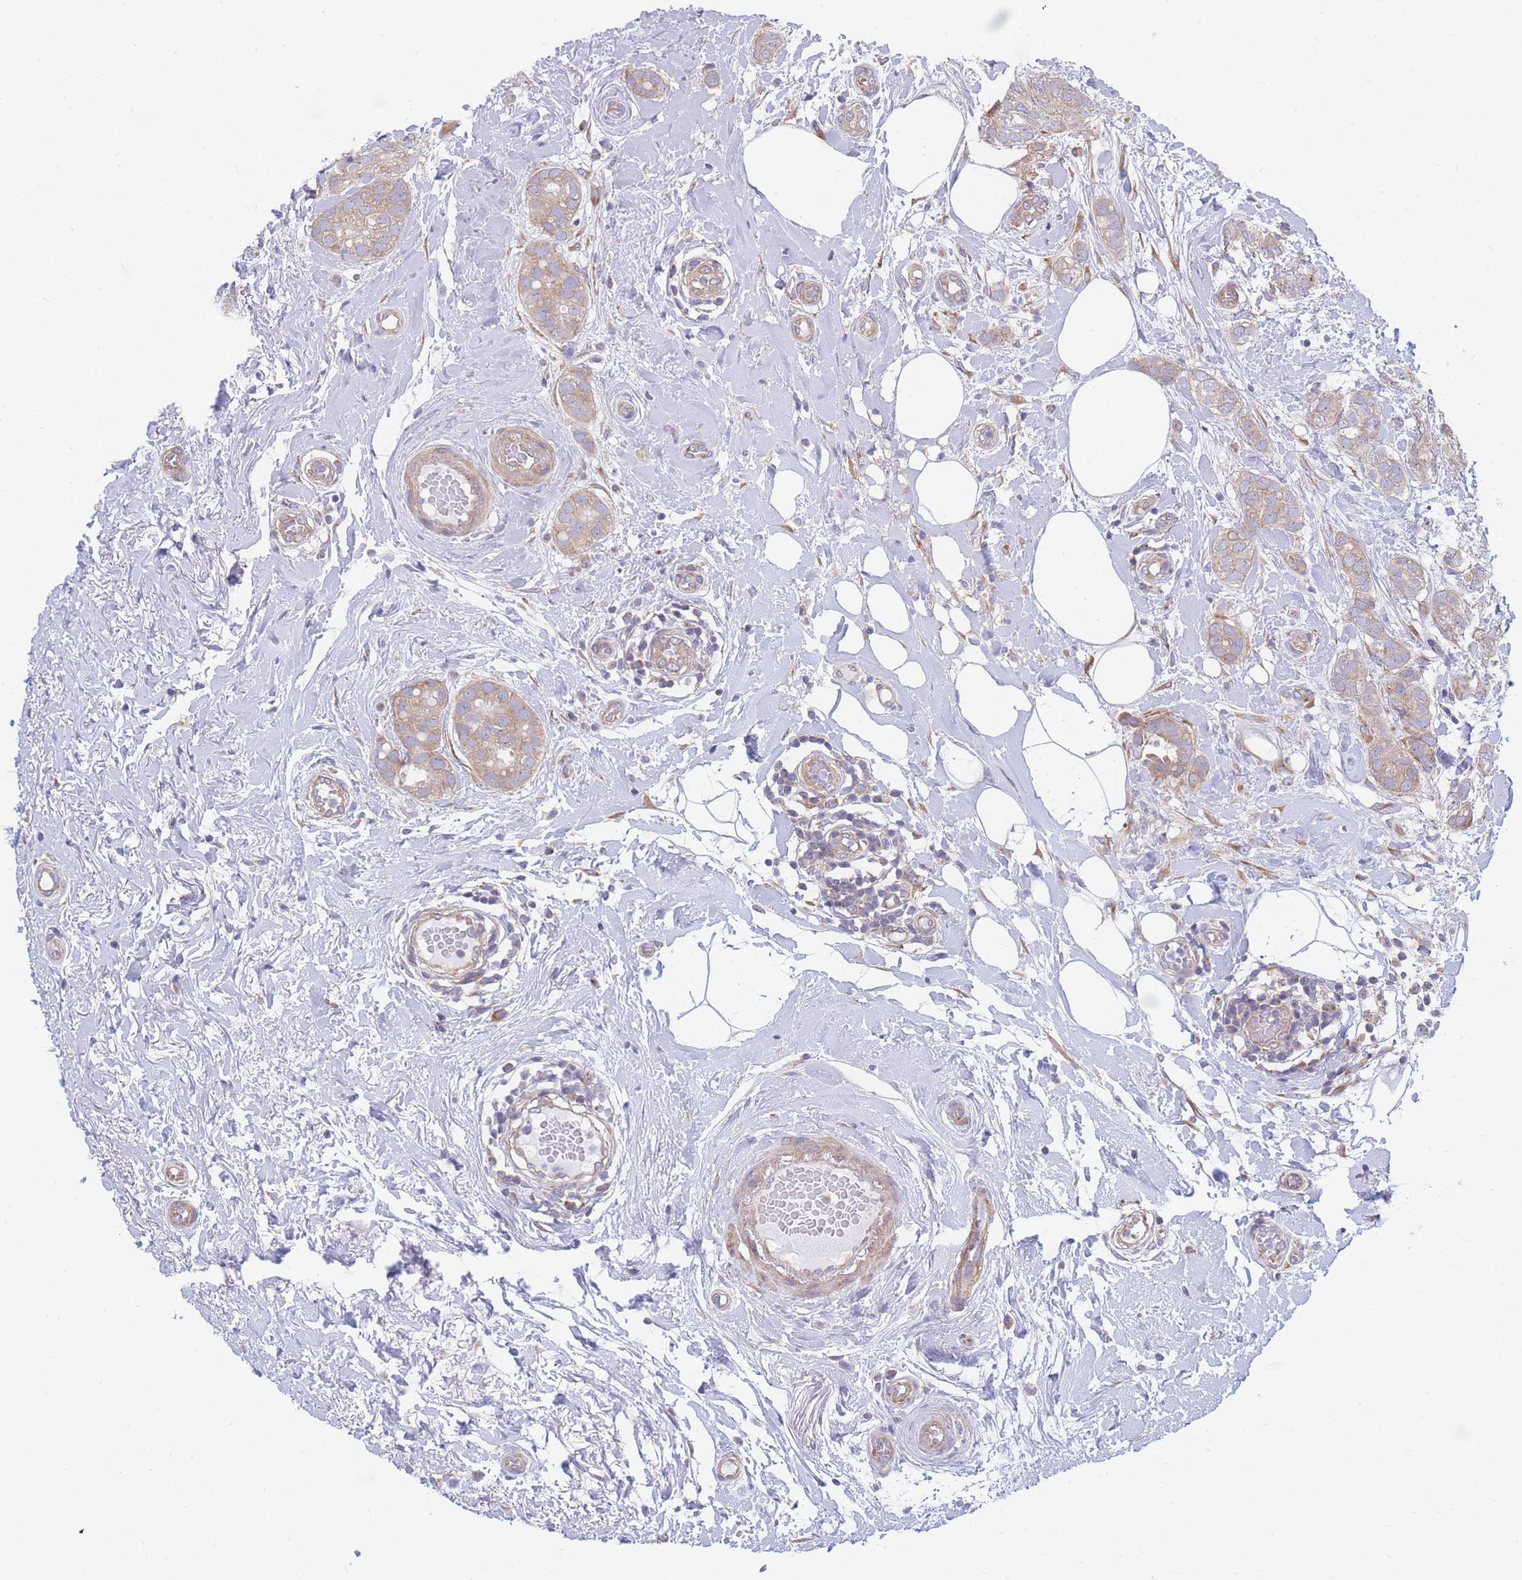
{"staining": {"intensity": "weak", "quantity": ">75%", "location": "cytoplasmic/membranous"}, "tissue": "breast cancer", "cell_type": "Tumor cells", "image_type": "cancer", "snomed": [{"axis": "morphology", "description": "Duct carcinoma"}, {"axis": "topography", "description": "Breast"}], "caption": "Tumor cells reveal weak cytoplasmic/membranous staining in approximately >75% of cells in breast cancer. The staining was performed using DAB (3,3'-diaminobenzidine), with brown indicating positive protein expression. Nuclei are stained blue with hematoxylin.", "gene": "RPL8", "patient": {"sex": "female", "age": 73}}